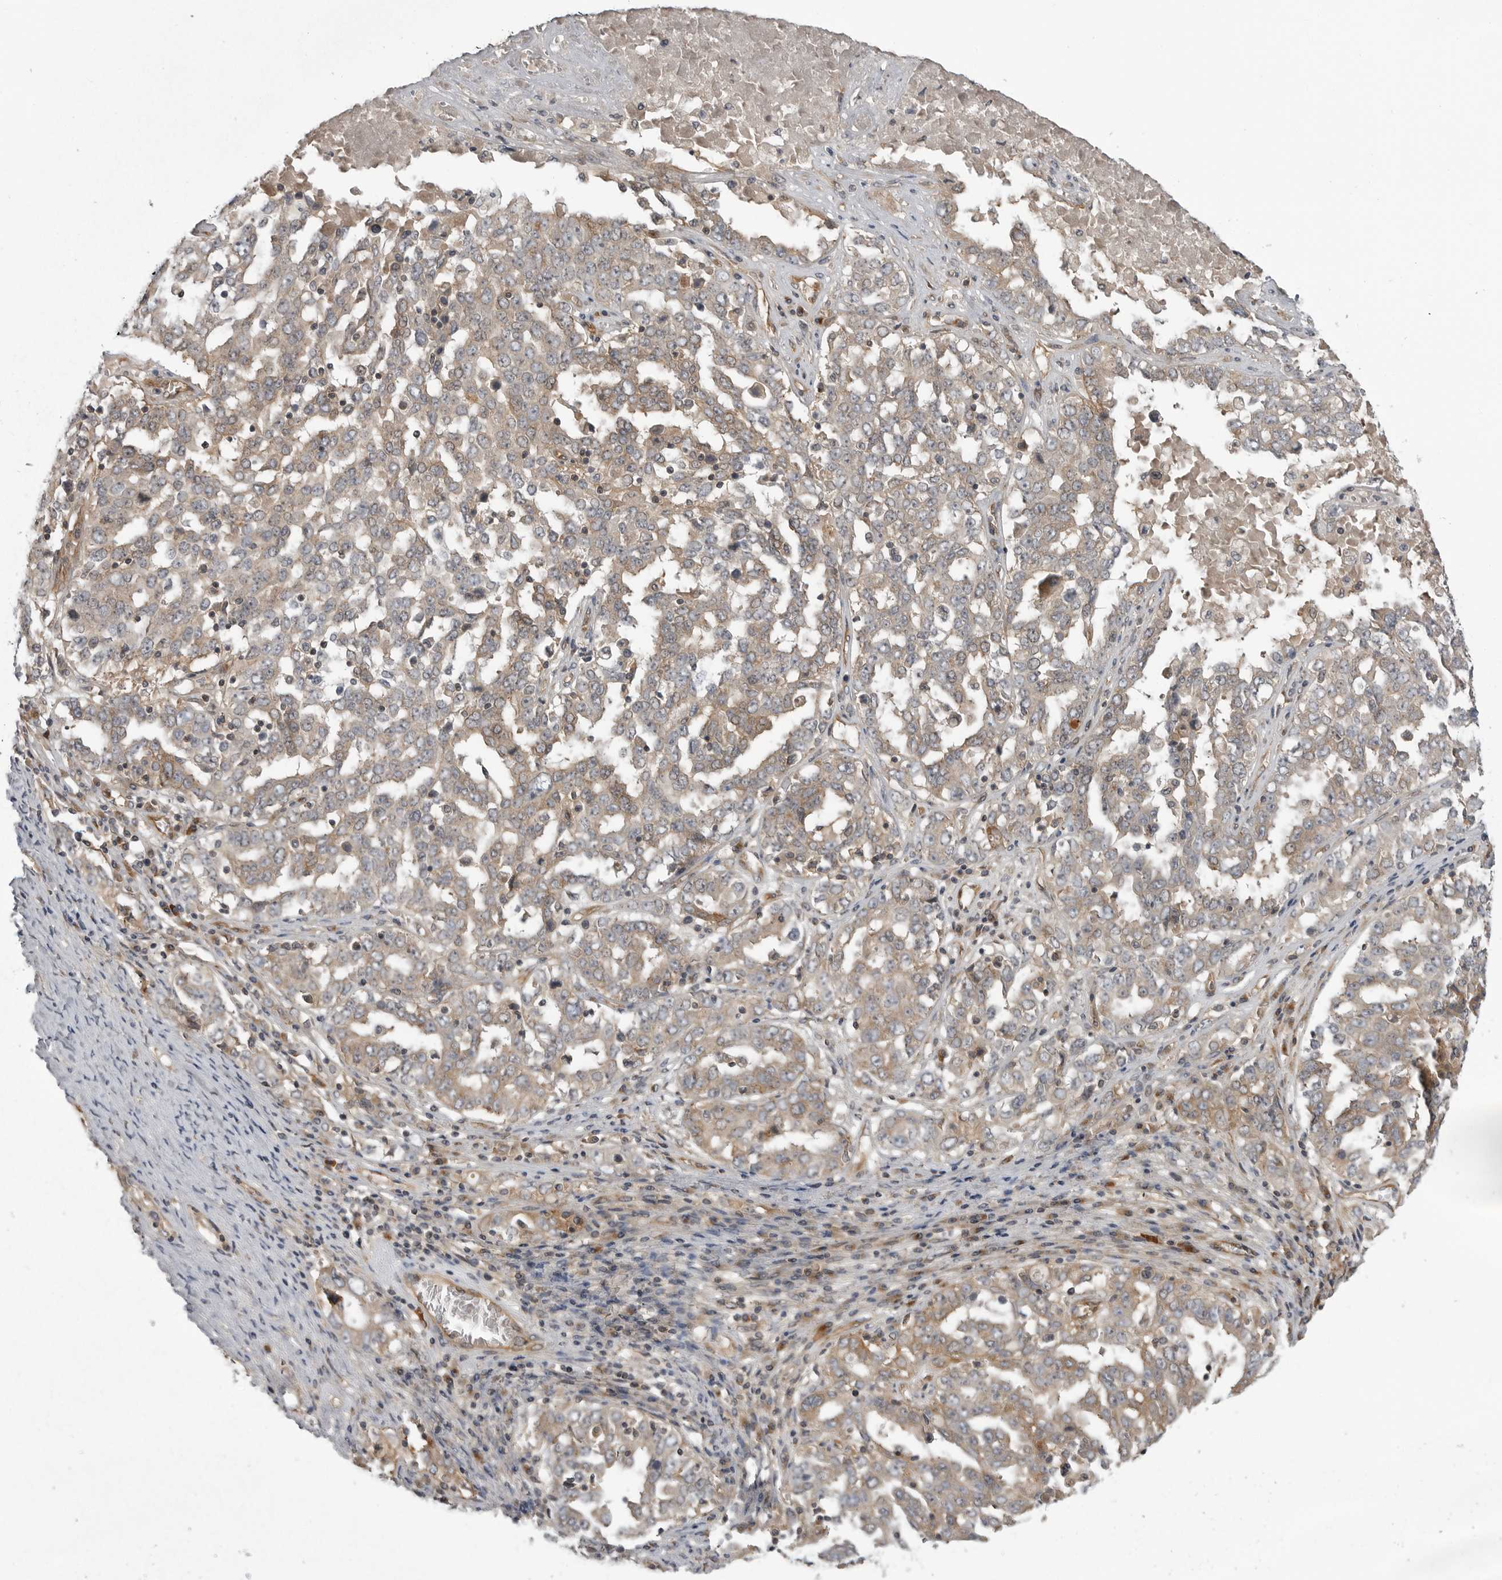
{"staining": {"intensity": "moderate", "quantity": "25%-75%", "location": "cytoplasmic/membranous"}, "tissue": "ovarian cancer", "cell_type": "Tumor cells", "image_type": "cancer", "snomed": [{"axis": "morphology", "description": "Carcinoma, endometroid"}, {"axis": "topography", "description": "Ovary"}], "caption": "Human ovarian cancer (endometroid carcinoma) stained for a protein (brown) shows moderate cytoplasmic/membranous positive expression in approximately 25%-75% of tumor cells.", "gene": "LRRC45", "patient": {"sex": "female", "age": 62}}